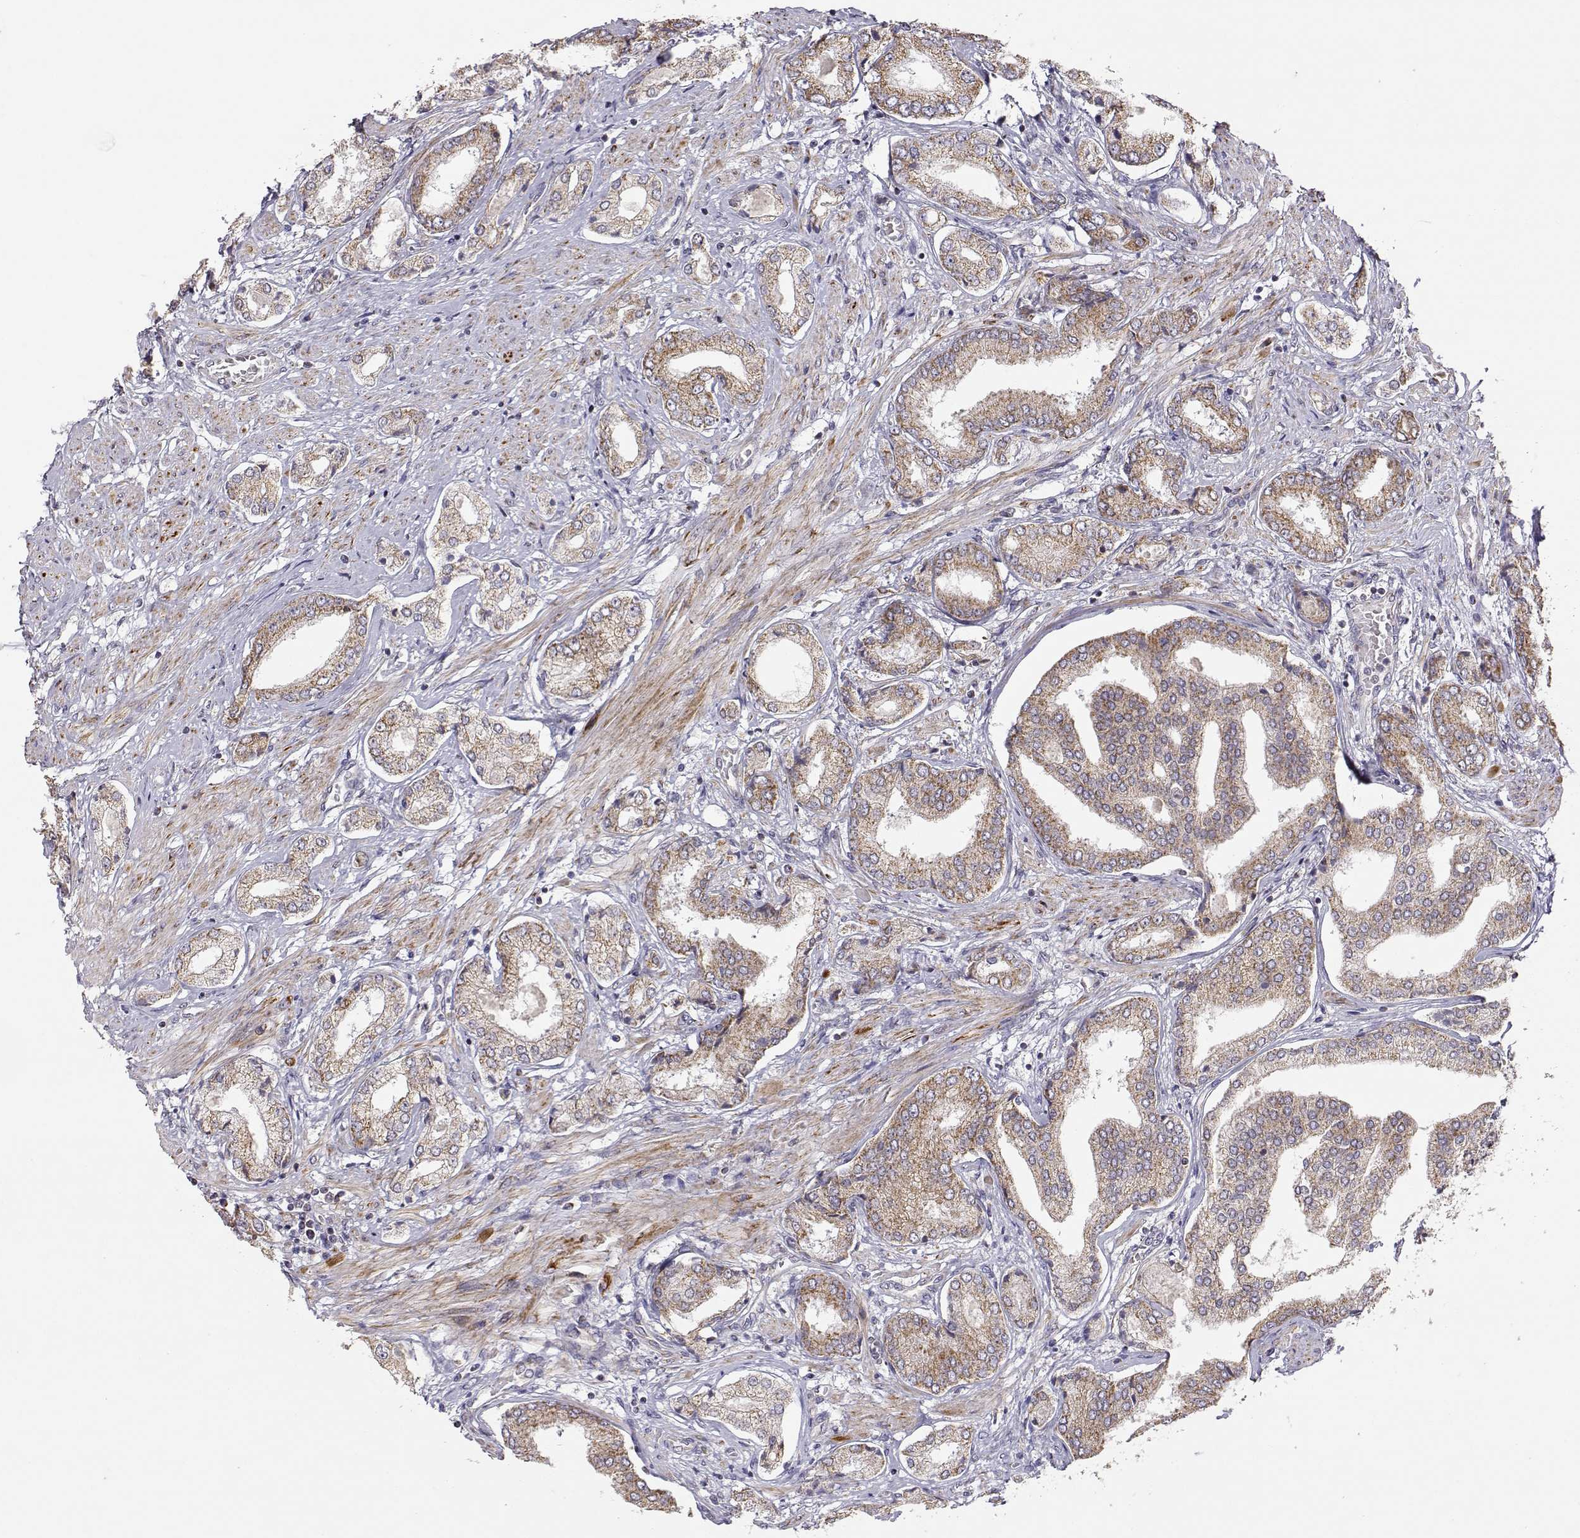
{"staining": {"intensity": "weak", "quantity": ">75%", "location": "cytoplasmic/membranous"}, "tissue": "prostate cancer", "cell_type": "Tumor cells", "image_type": "cancer", "snomed": [{"axis": "morphology", "description": "Adenocarcinoma, NOS"}, {"axis": "topography", "description": "Prostate"}], "caption": "This is an image of immunohistochemistry (IHC) staining of adenocarcinoma (prostate), which shows weak positivity in the cytoplasmic/membranous of tumor cells.", "gene": "EXOG", "patient": {"sex": "male", "age": 63}}